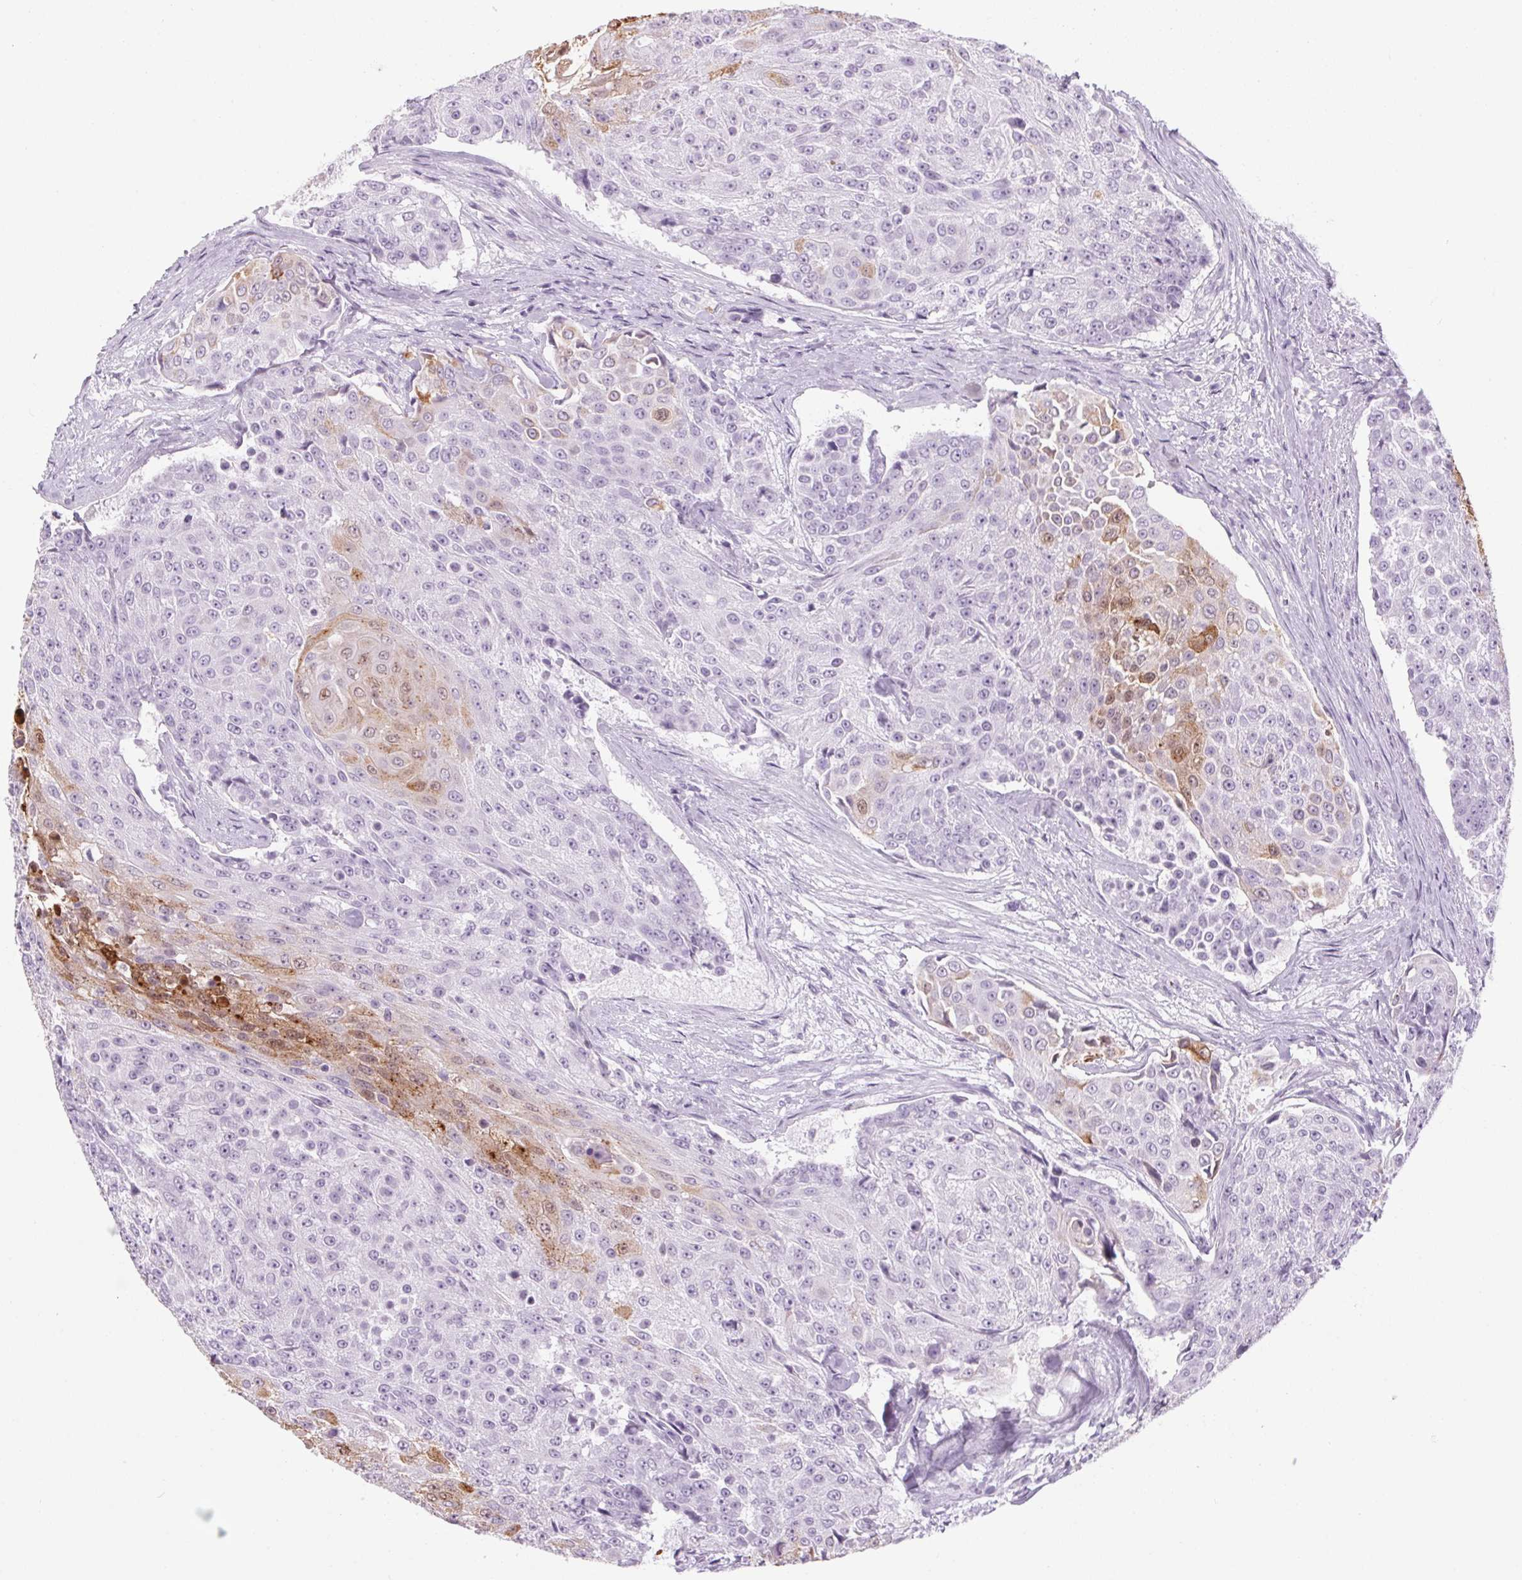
{"staining": {"intensity": "weak", "quantity": "<25%", "location": "cytoplasmic/membranous"}, "tissue": "urothelial cancer", "cell_type": "Tumor cells", "image_type": "cancer", "snomed": [{"axis": "morphology", "description": "Urothelial carcinoma, High grade"}, {"axis": "topography", "description": "Urinary bladder"}], "caption": "Urothelial cancer stained for a protein using IHC exhibits no expression tumor cells.", "gene": "RPTN", "patient": {"sex": "female", "age": 63}}